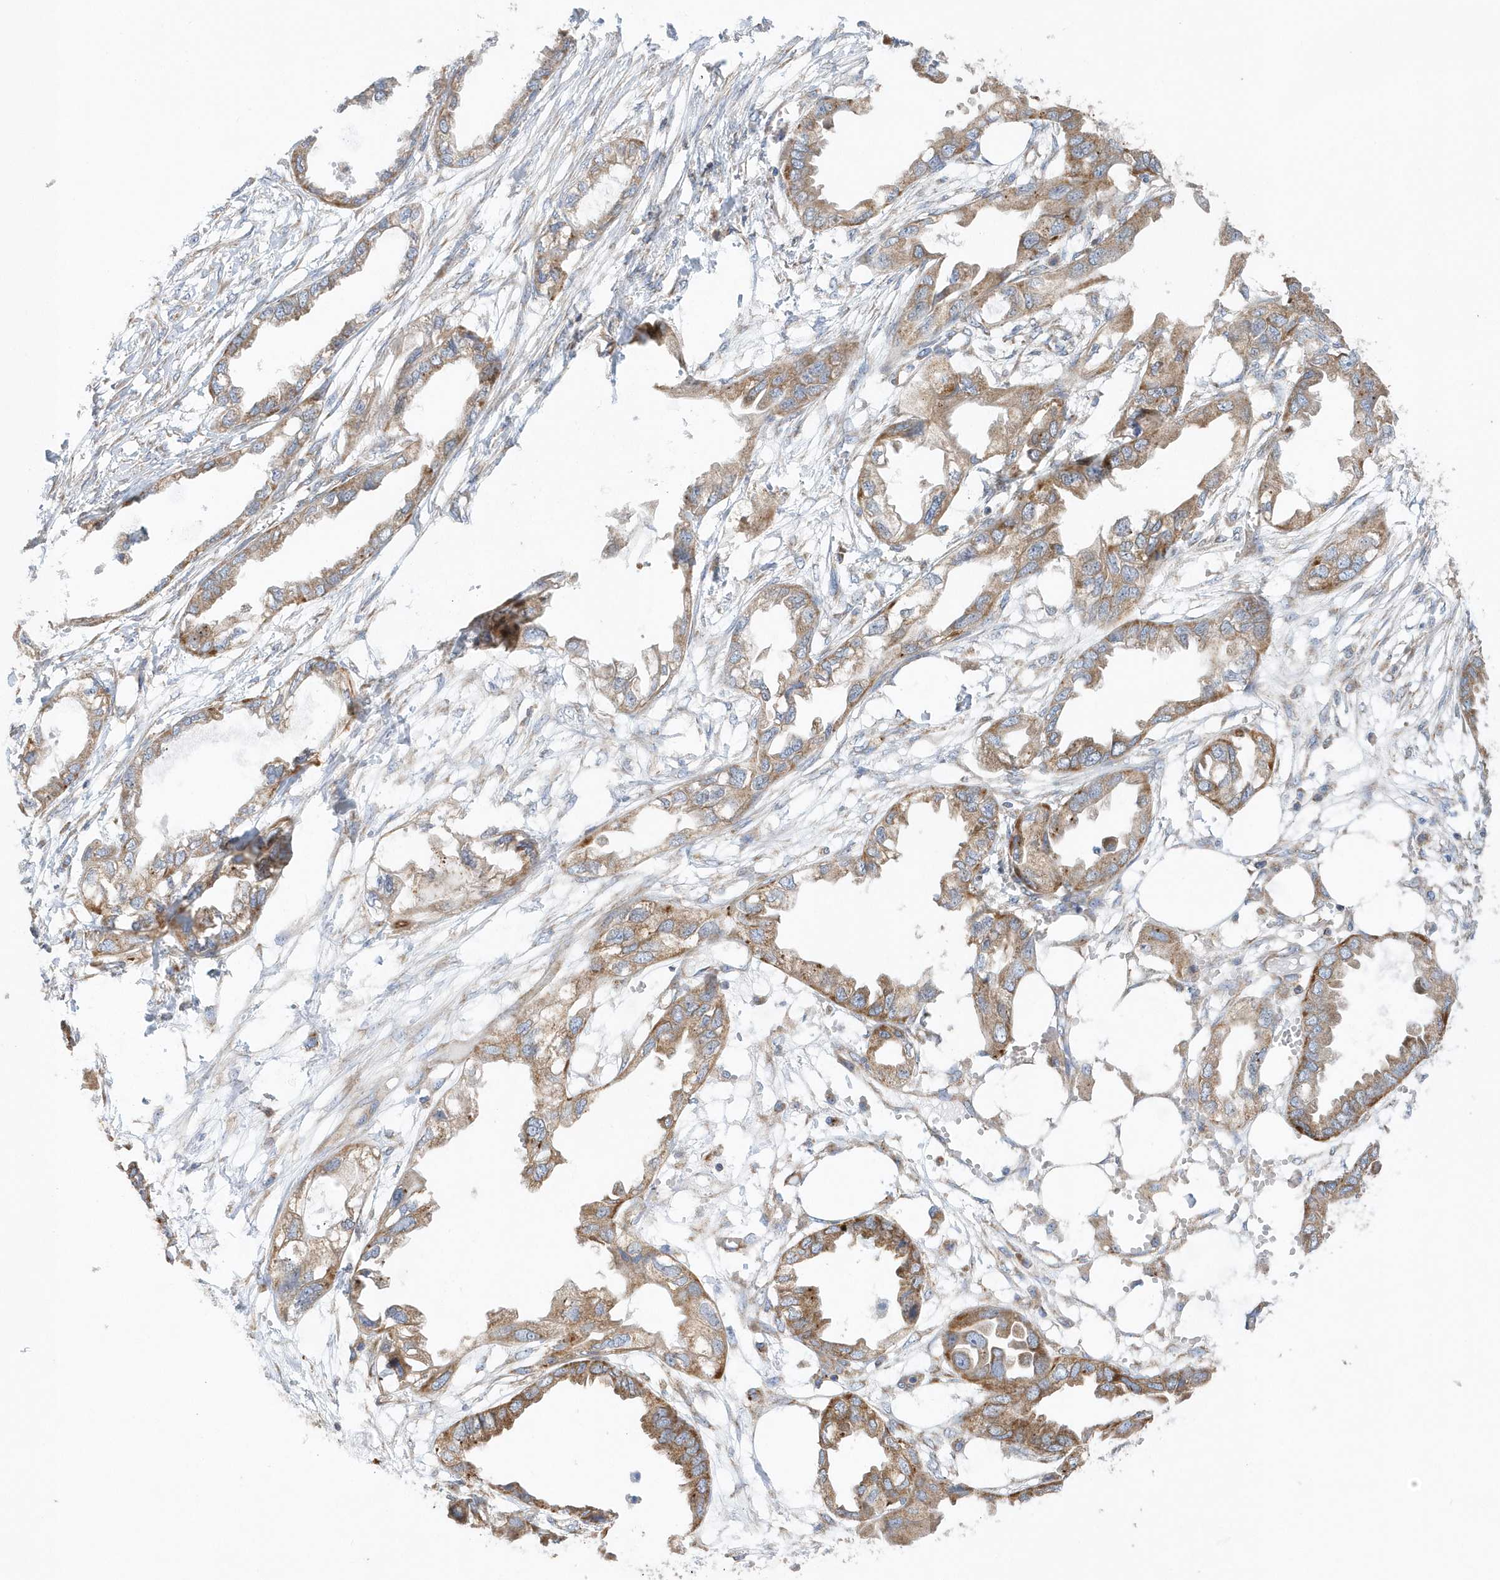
{"staining": {"intensity": "moderate", "quantity": ">75%", "location": "cytoplasmic/membranous"}, "tissue": "endometrial cancer", "cell_type": "Tumor cells", "image_type": "cancer", "snomed": [{"axis": "morphology", "description": "Adenocarcinoma, NOS"}, {"axis": "morphology", "description": "Adenocarcinoma, metastatic, NOS"}, {"axis": "topography", "description": "Adipose tissue"}, {"axis": "topography", "description": "Endometrium"}], "caption": "The micrograph displays staining of endometrial cancer, revealing moderate cytoplasmic/membranous protein positivity (brown color) within tumor cells.", "gene": "SPATA5", "patient": {"sex": "female", "age": 67}}